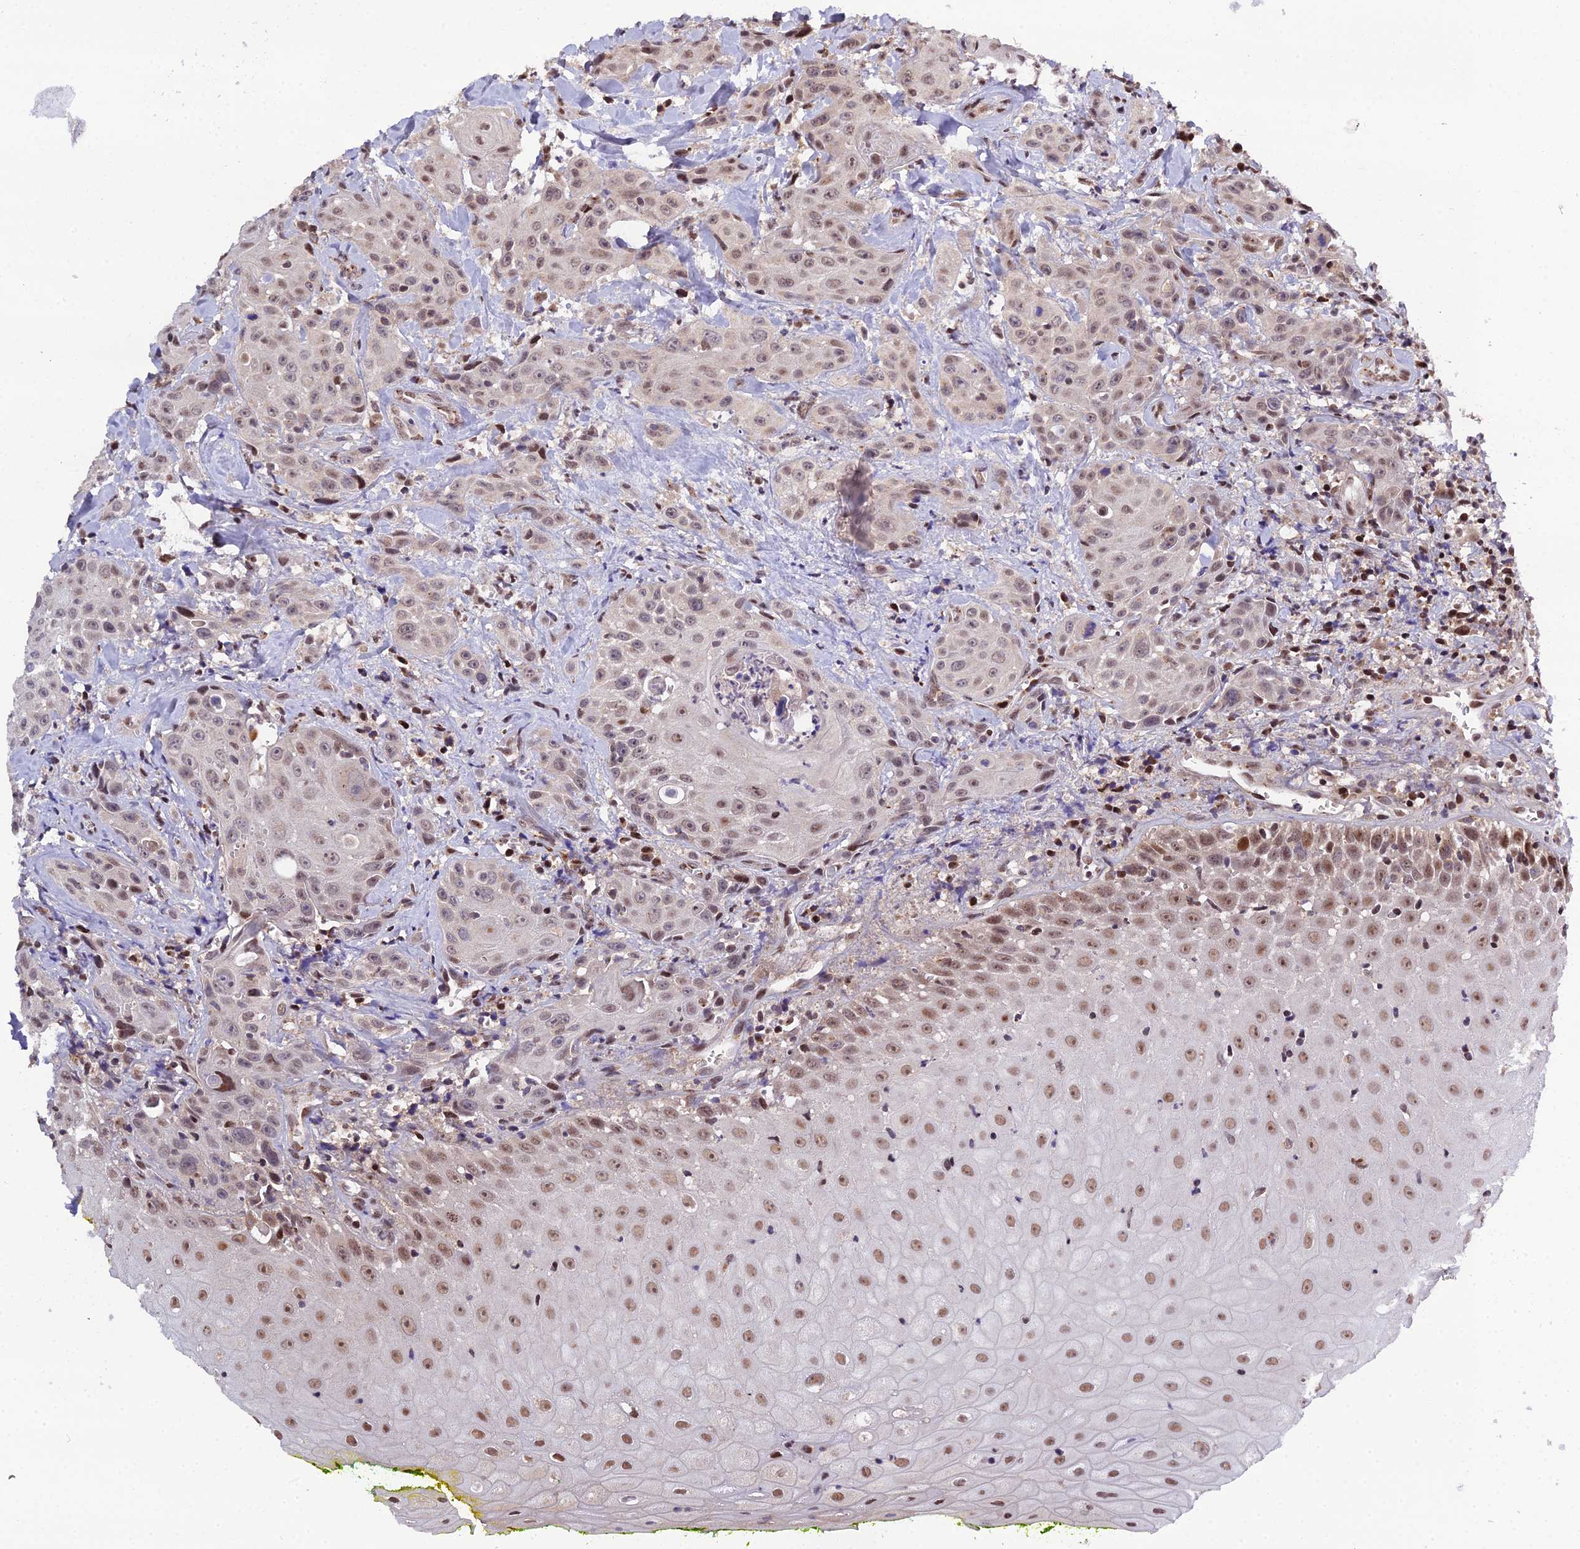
{"staining": {"intensity": "weak", "quantity": ">75%", "location": "nuclear"}, "tissue": "head and neck cancer", "cell_type": "Tumor cells", "image_type": "cancer", "snomed": [{"axis": "morphology", "description": "Squamous cell carcinoma, NOS"}, {"axis": "topography", "description": "Oral tissue"}, {"axis": "topography", "description": "Head-Neck"}], "caption": "Approximately >75% of tumor cells in human head and neck cancer exhibit weak nuclear protein expression as visualized by brown immunohistochemical staining.", "gene": "ARL2", "patient": {"sex": "female", "age": 82}}